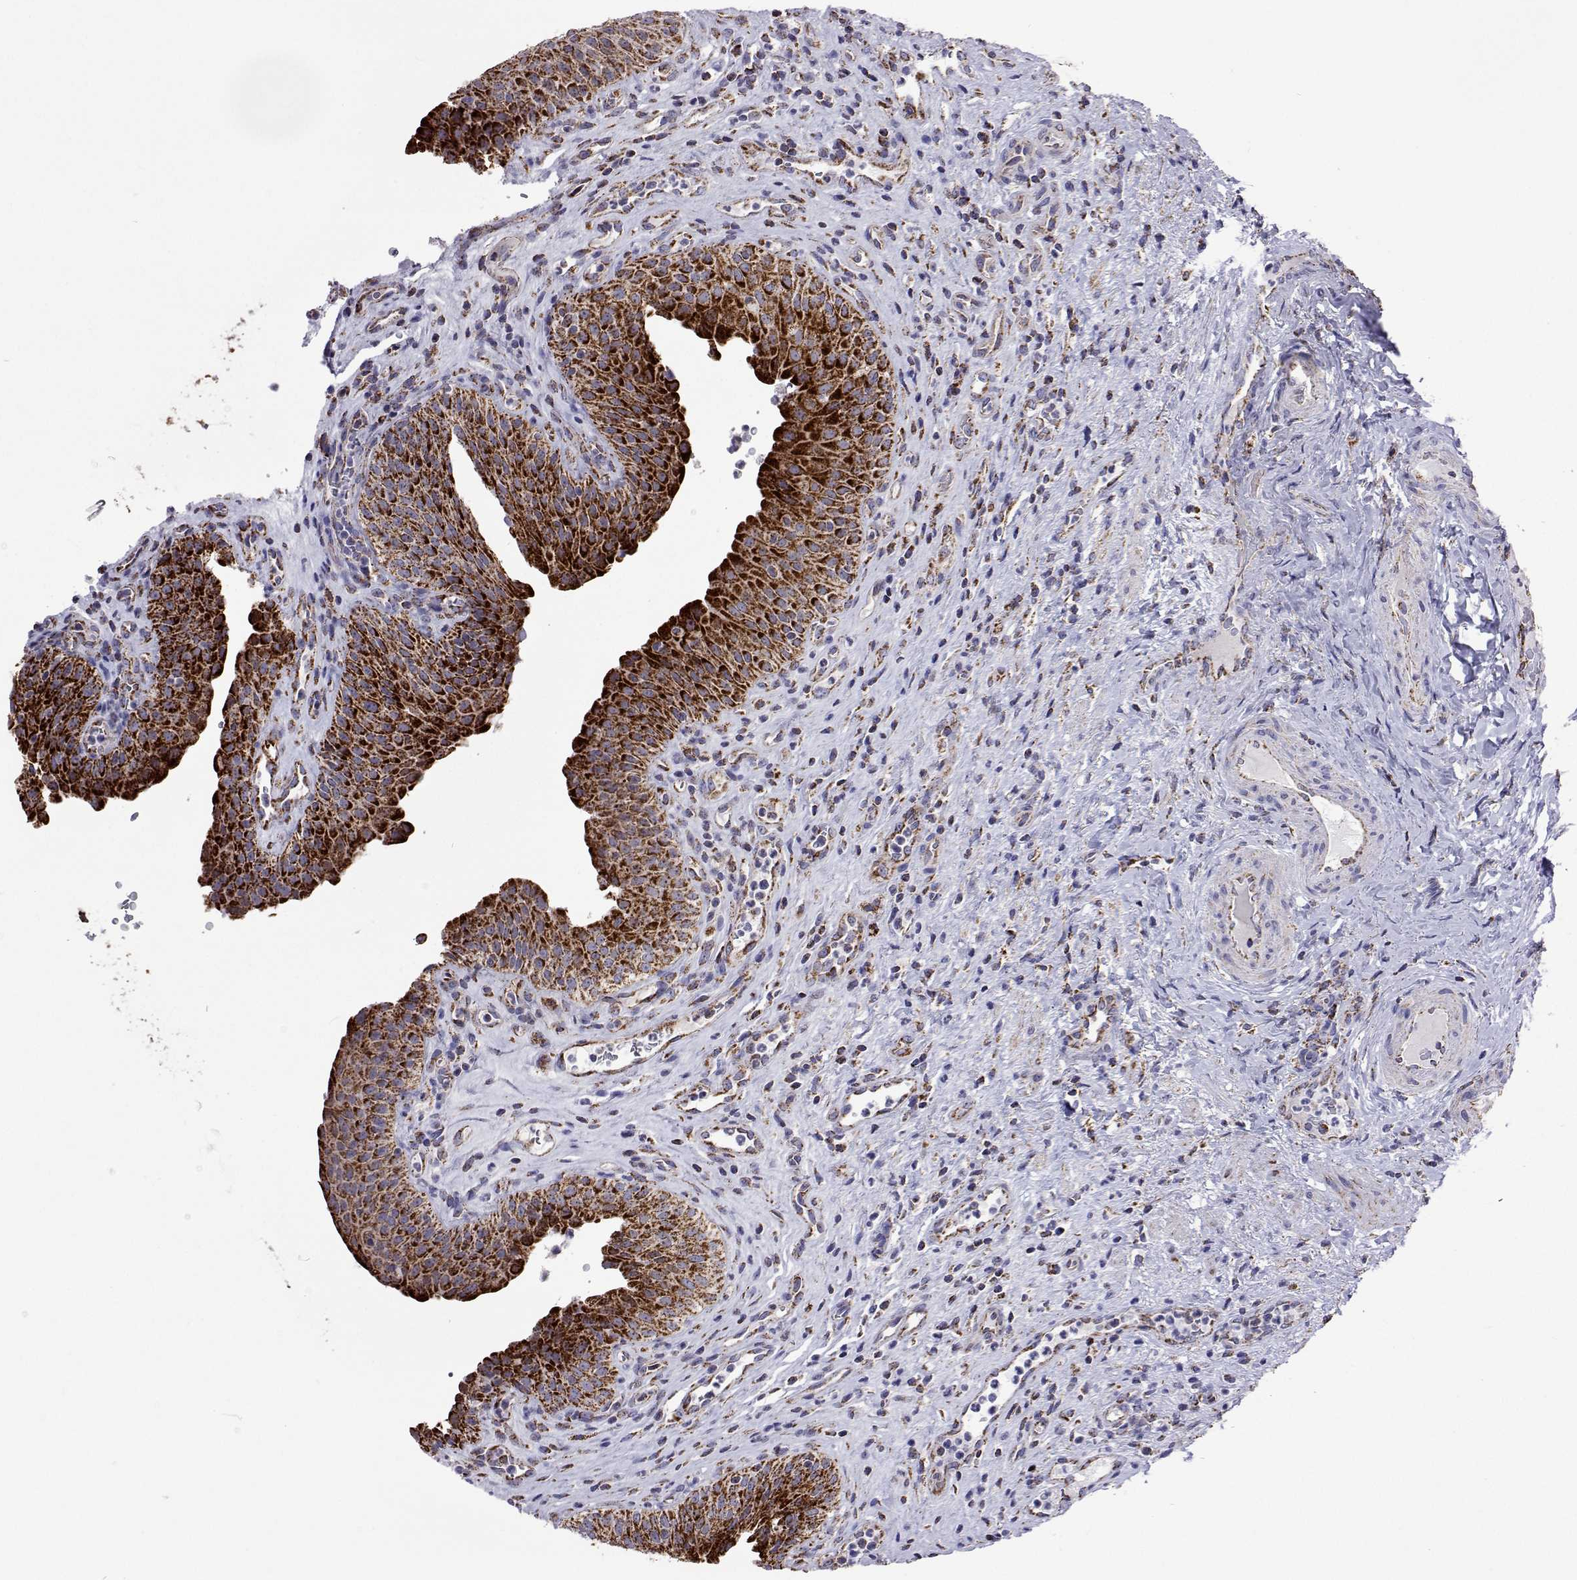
{"staining": {"intensity": "strong", "quantity": ">75%", "location": "cytoplasmic/membranous"}, "tissue": "urinary bladder", "cell_type": "Urothelial cells", "image_type": "normal", "snomed": [{"axis": "morphology", "description": "Normal tissue, NOS"}, {"axis": "topography", "description": "Urinary bladder"}, {"axis": "topography", "description": "Peripheral nerve tissue"}], "caption": "Immunohistochemistry micrograph of benign urinary bladder: human urinary bladder stained using IHC shows high levels of strong protein expression localized specifically in the cytoplasmic/membranous of urothelial cells, appearing as a cytoplasmic/membranous brown color.", "gene": "MCCC2", "patient": {"sex": "male", "age": 66}}